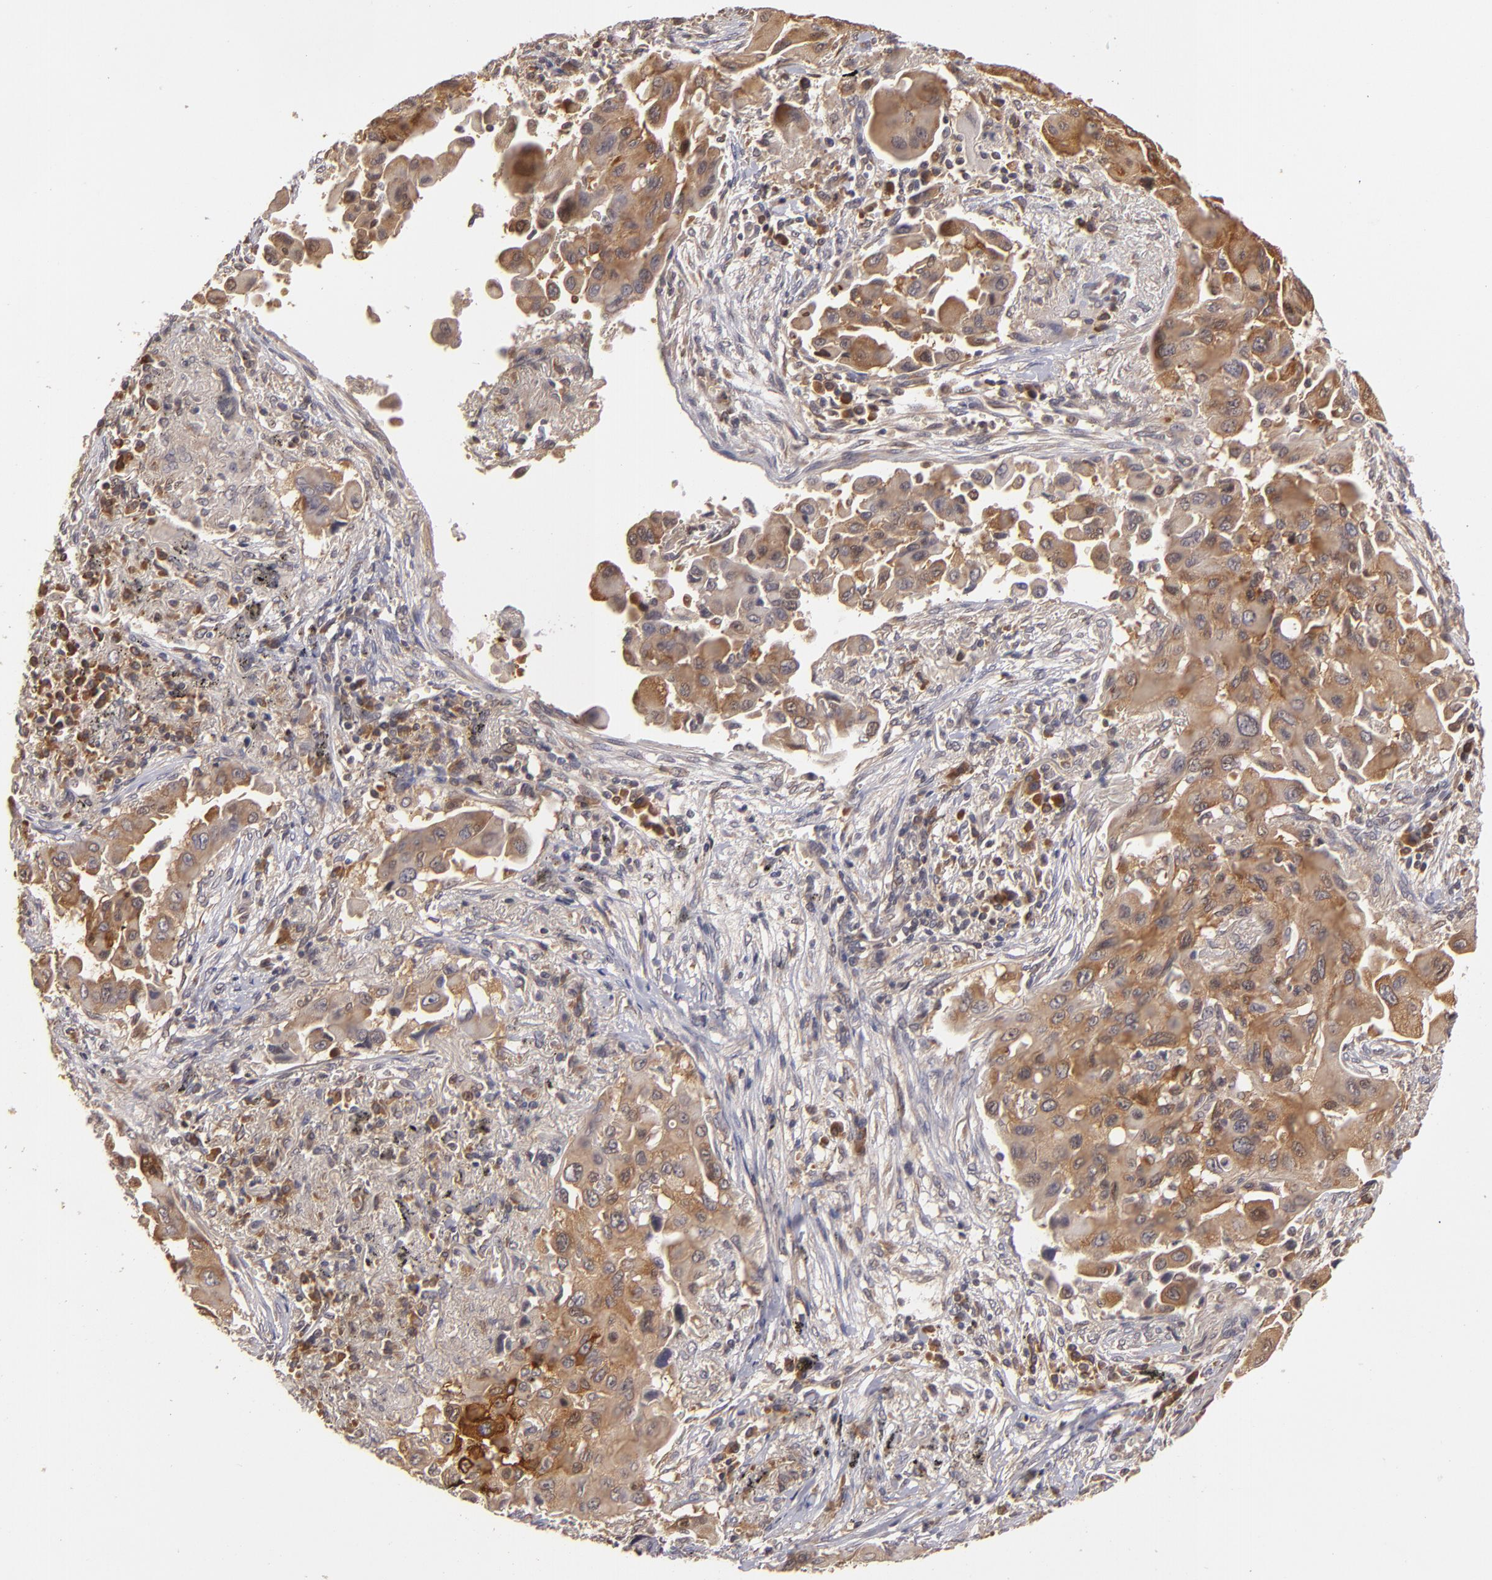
{"staining": {"intensity": "moderate", "quantity": ">75%", "location": "cytoplasmic/membranous"}, "tissue": "lung cancer", "cell_type": "Tumor cells", "image_type": "cancer", "snomed": [{"axis": "morphology", "description": "Adenocarcinoma, NOS"}, {"axis": "topography", "description": "Lung"}], "caption": "Human adenocarcinoma (lung) stained with a brown dye displays moderate cytoplasmic/membranous positive positivity in approximately >75% of tumor cells.", "gene": "MAPK3", "patient": {"sex": "male", "age": 68}}